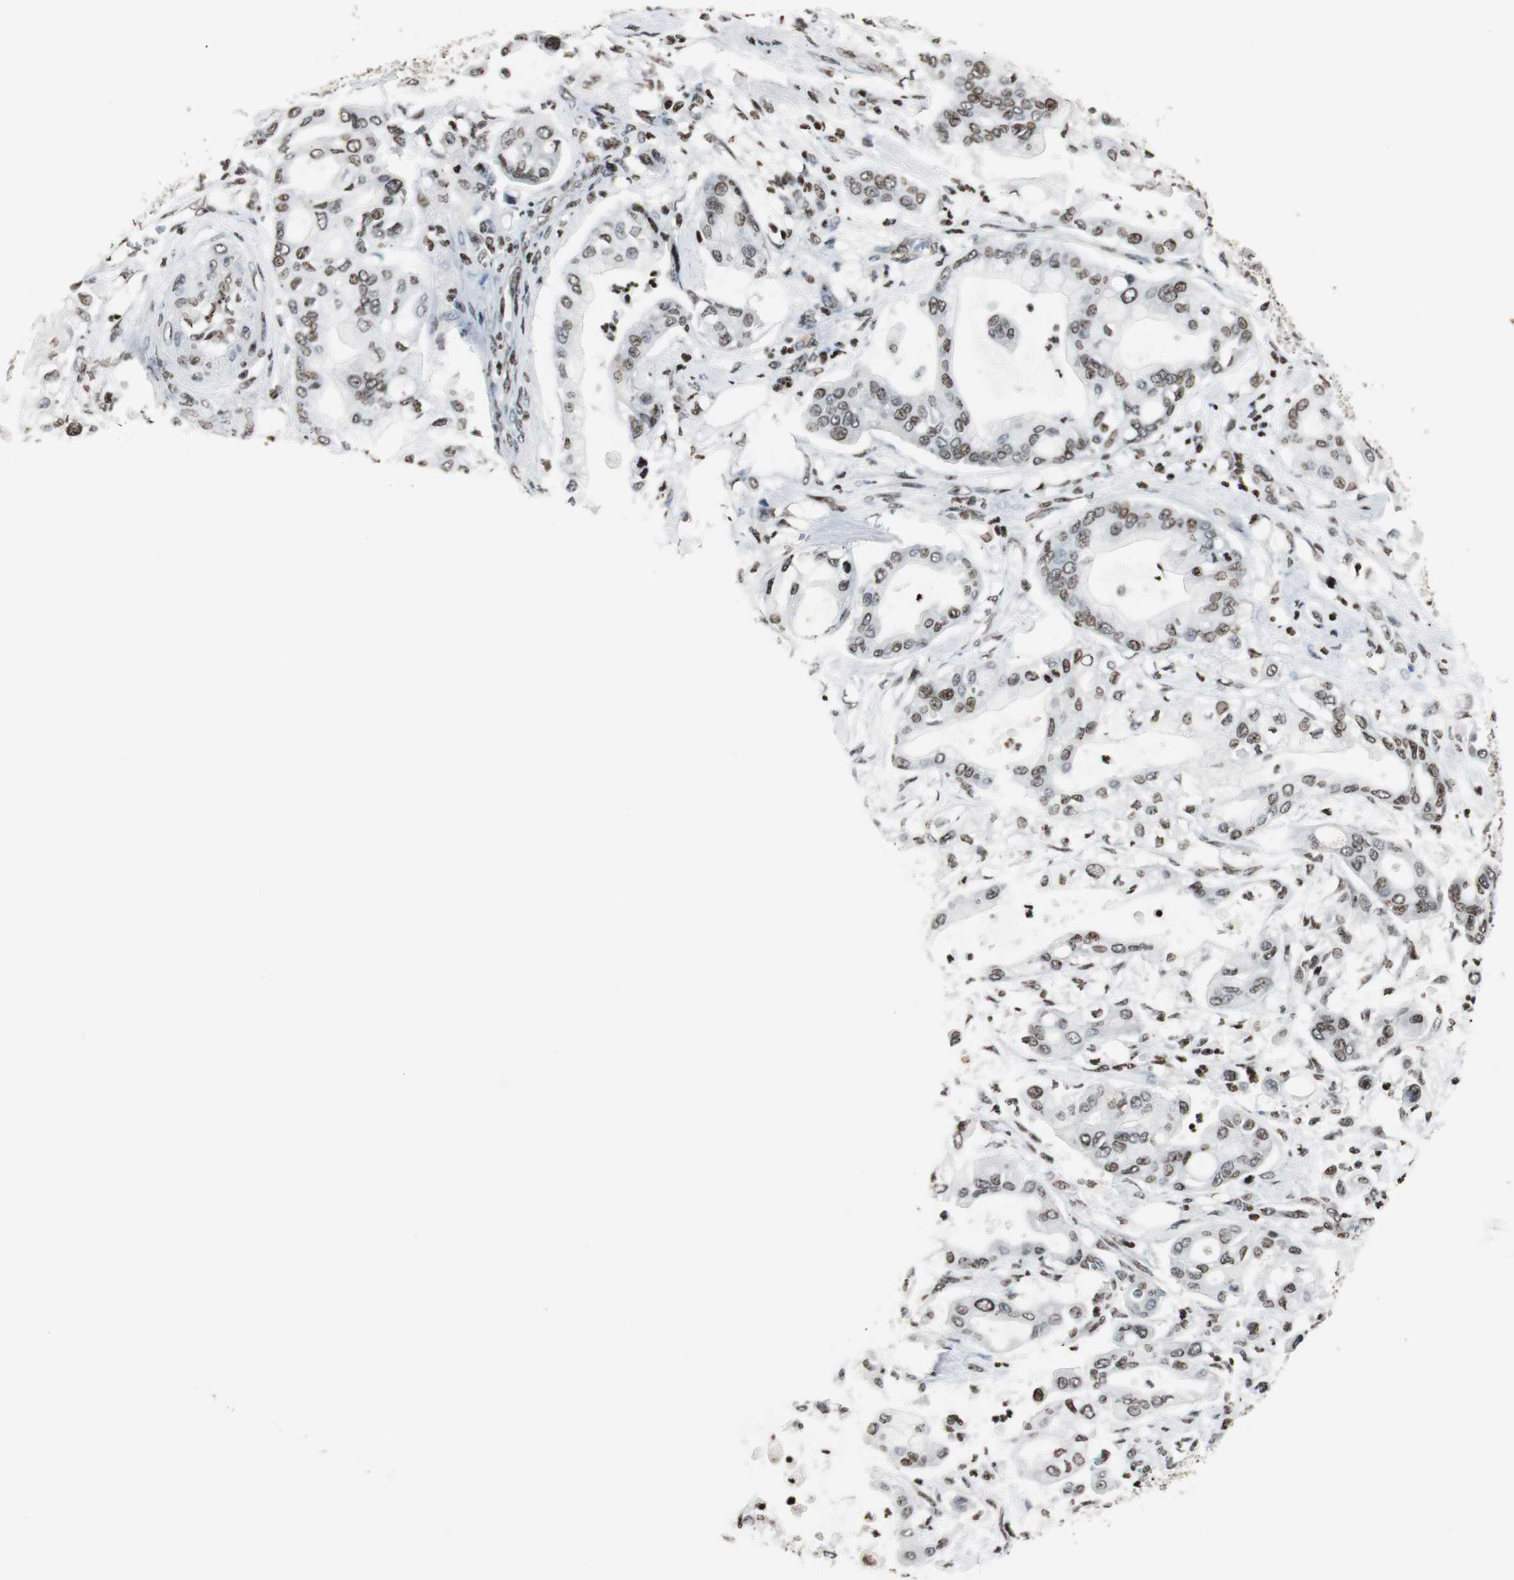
{"staining": {"intensity": "moderate", "quantity": ">75%", "location": "nuclear"}, "tissue": "pancreatic cancer", "cell_type": "Tumor cells", "image_type": "cancer", "snomed": [{"axis": "morphology", "description": "Adenocarcinoma, NOS"}, {"axis": "morphology", "description": "Adenocarcinoma, metastatic, NOS"}, {"axis": "topography", "description": "Lymph node"}, {"axis": "topography", "description": "Pancreas"}, {"axis": "topography", "description": "Duodenum"}], "caption": "This is a histology image of immunohistochemistry staining of pancreatic cancer (adenocarcinoma), which shows moderate positivity in the nuclear of tumor cells.", "gene": "PAXIP1", "patient": {"sex": "female", "age": 64}}